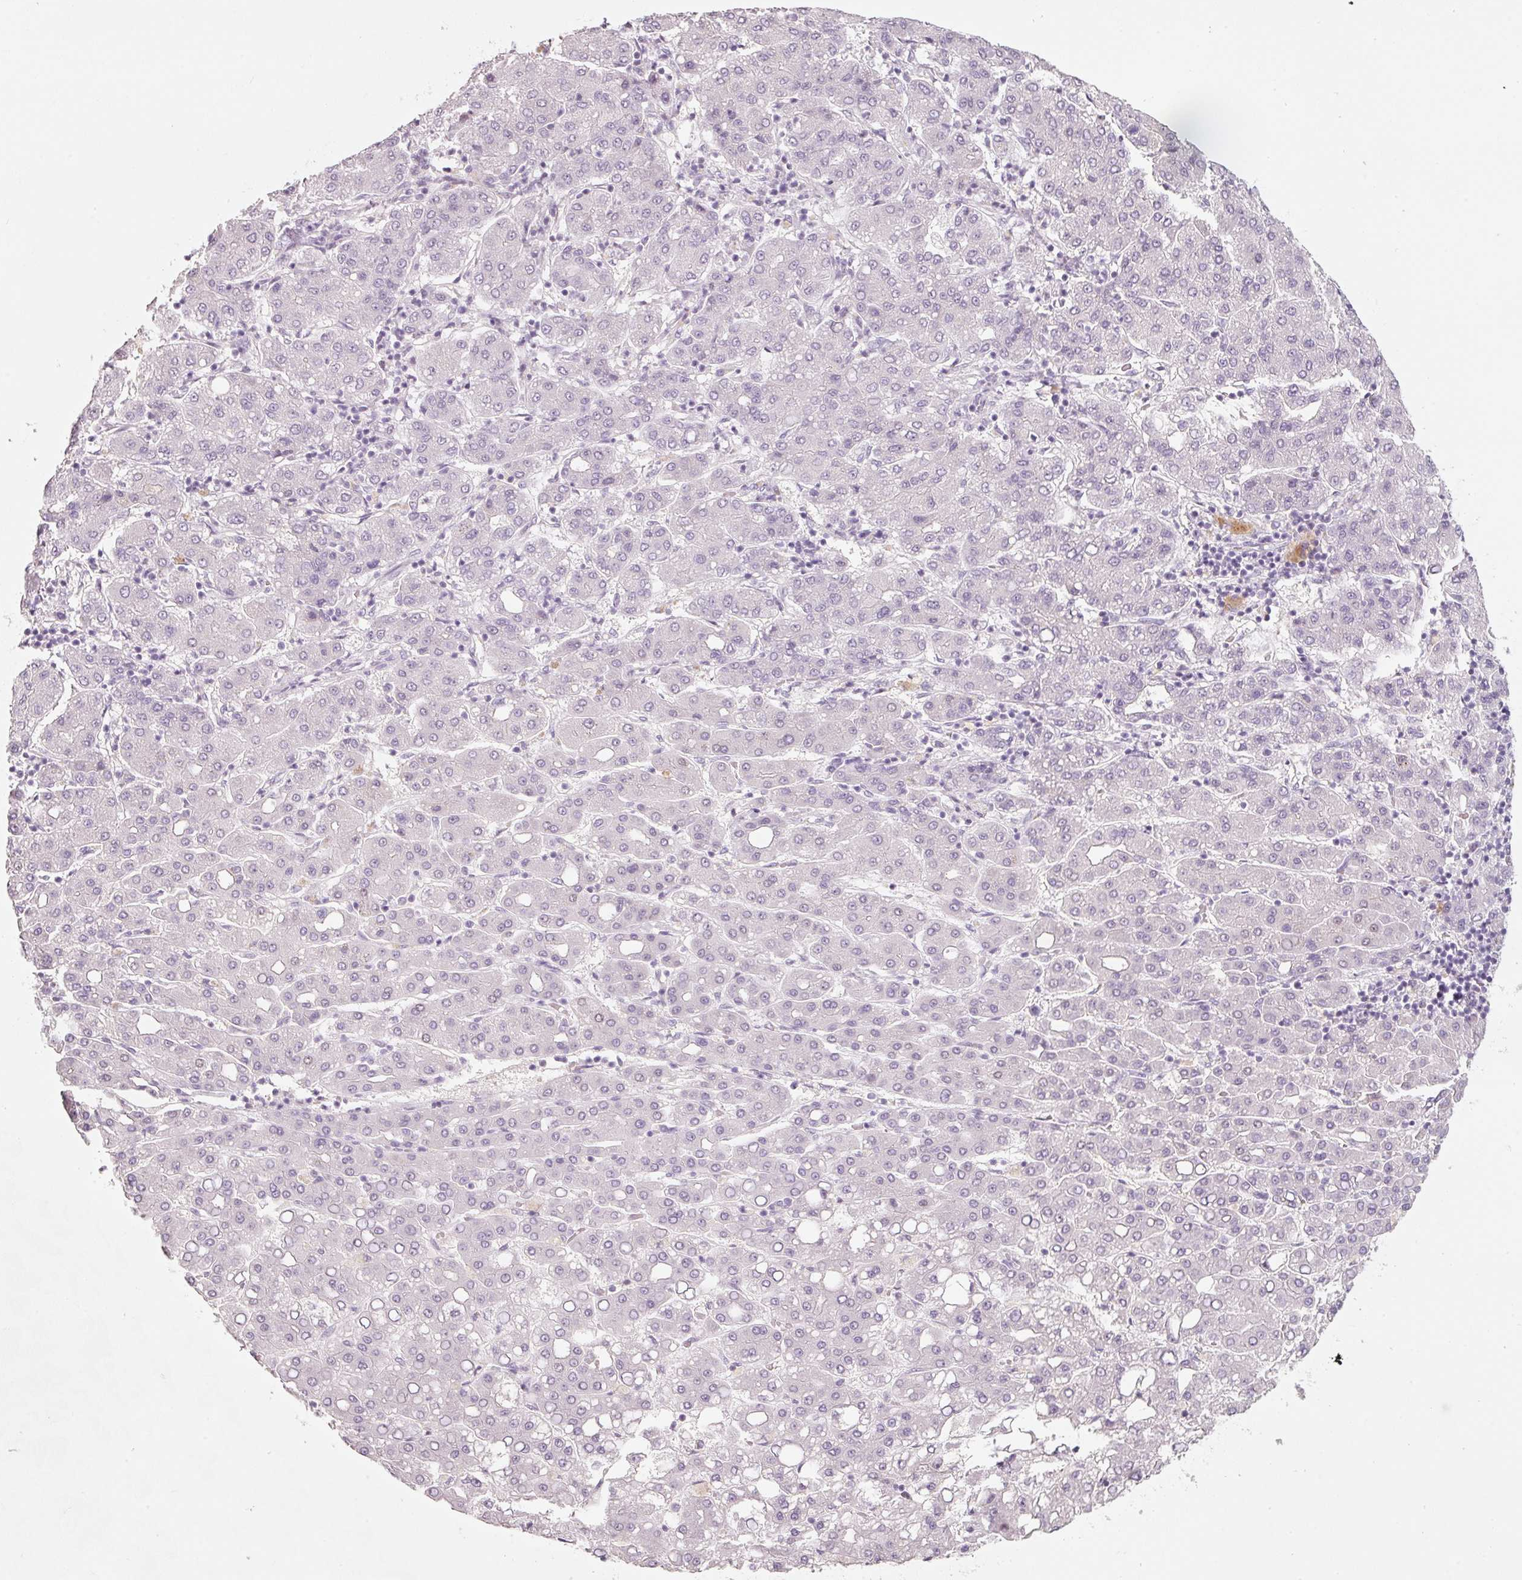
{"staining": {"intensity": "negative", "quantity": "none", "location": "none"}, "tissue": "liver cancer", "cell_type": "Tumor cells", "image_type": "cancer", "snomed": [{"axis": "morphology", "description": "Carcinoma, Hepatocellular, NOS"}, {"axis": "topography", "description": "Liver"}], "caption": "A histopathology image of liver hepatocellular carcinoma stained for a protein demonstrates no brown staining in tumor cells.", "gene": "ENSG00000206549", "patient": {"sex": "male", "age": 65}}